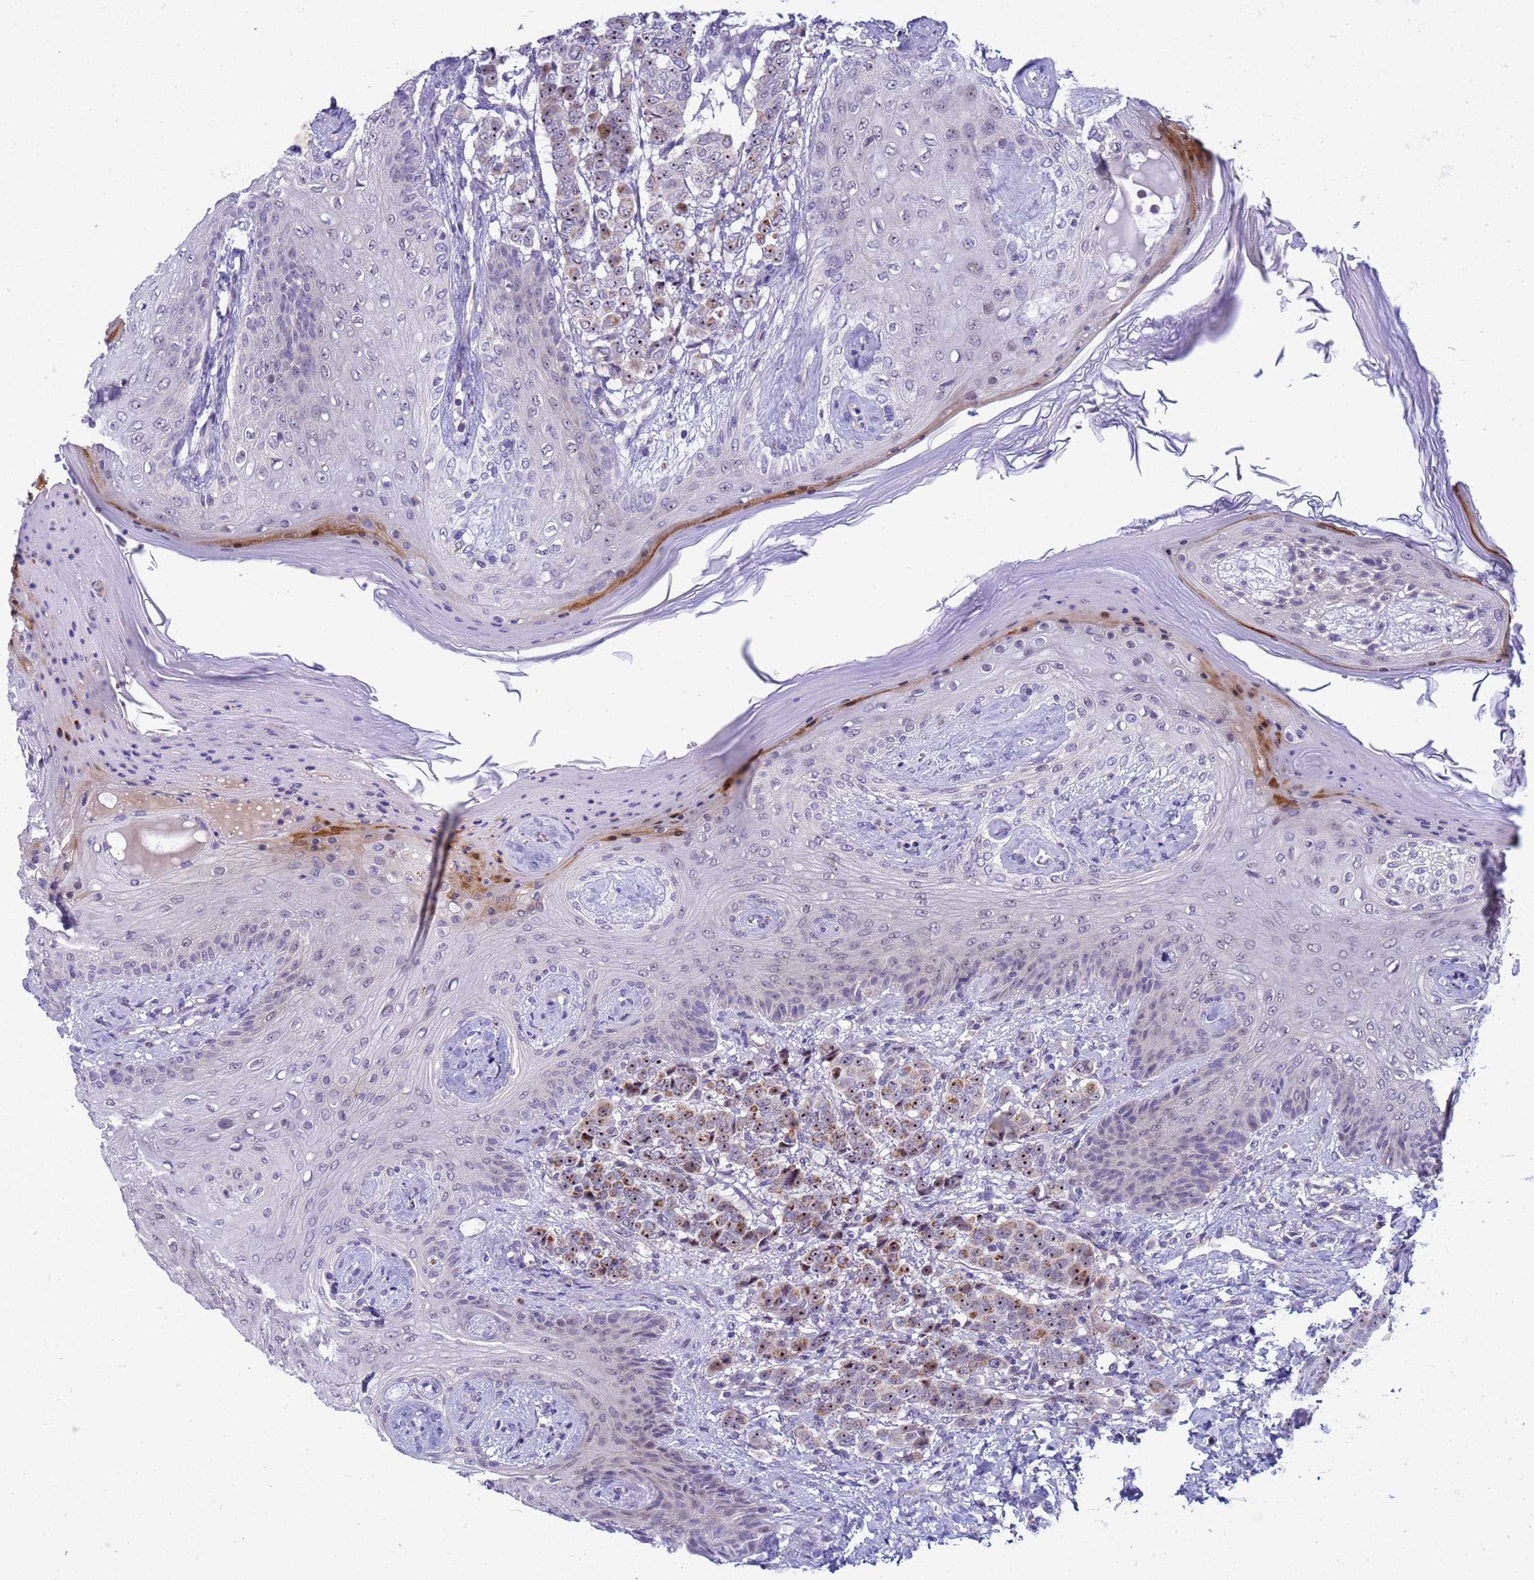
{"staining": {"intensity": "strong", "quantity": ">75%", "location": "nuclear"}, "tissue": "breast cancer", "cell_type": "Tumor cells", "image_type": "cancer", "snomed": [{"axis": "morphology", "description": "Duct carcinoma"}, {"axis": "topography", "description": "Breast"}], "caption": "Strong nuclear expression for a protein is seen in approximately >75% of tumor cells of breast cancer using immunohistochemistry.", "gene": "LRATD1", "patient": {"sex": "female", "age": 40}}